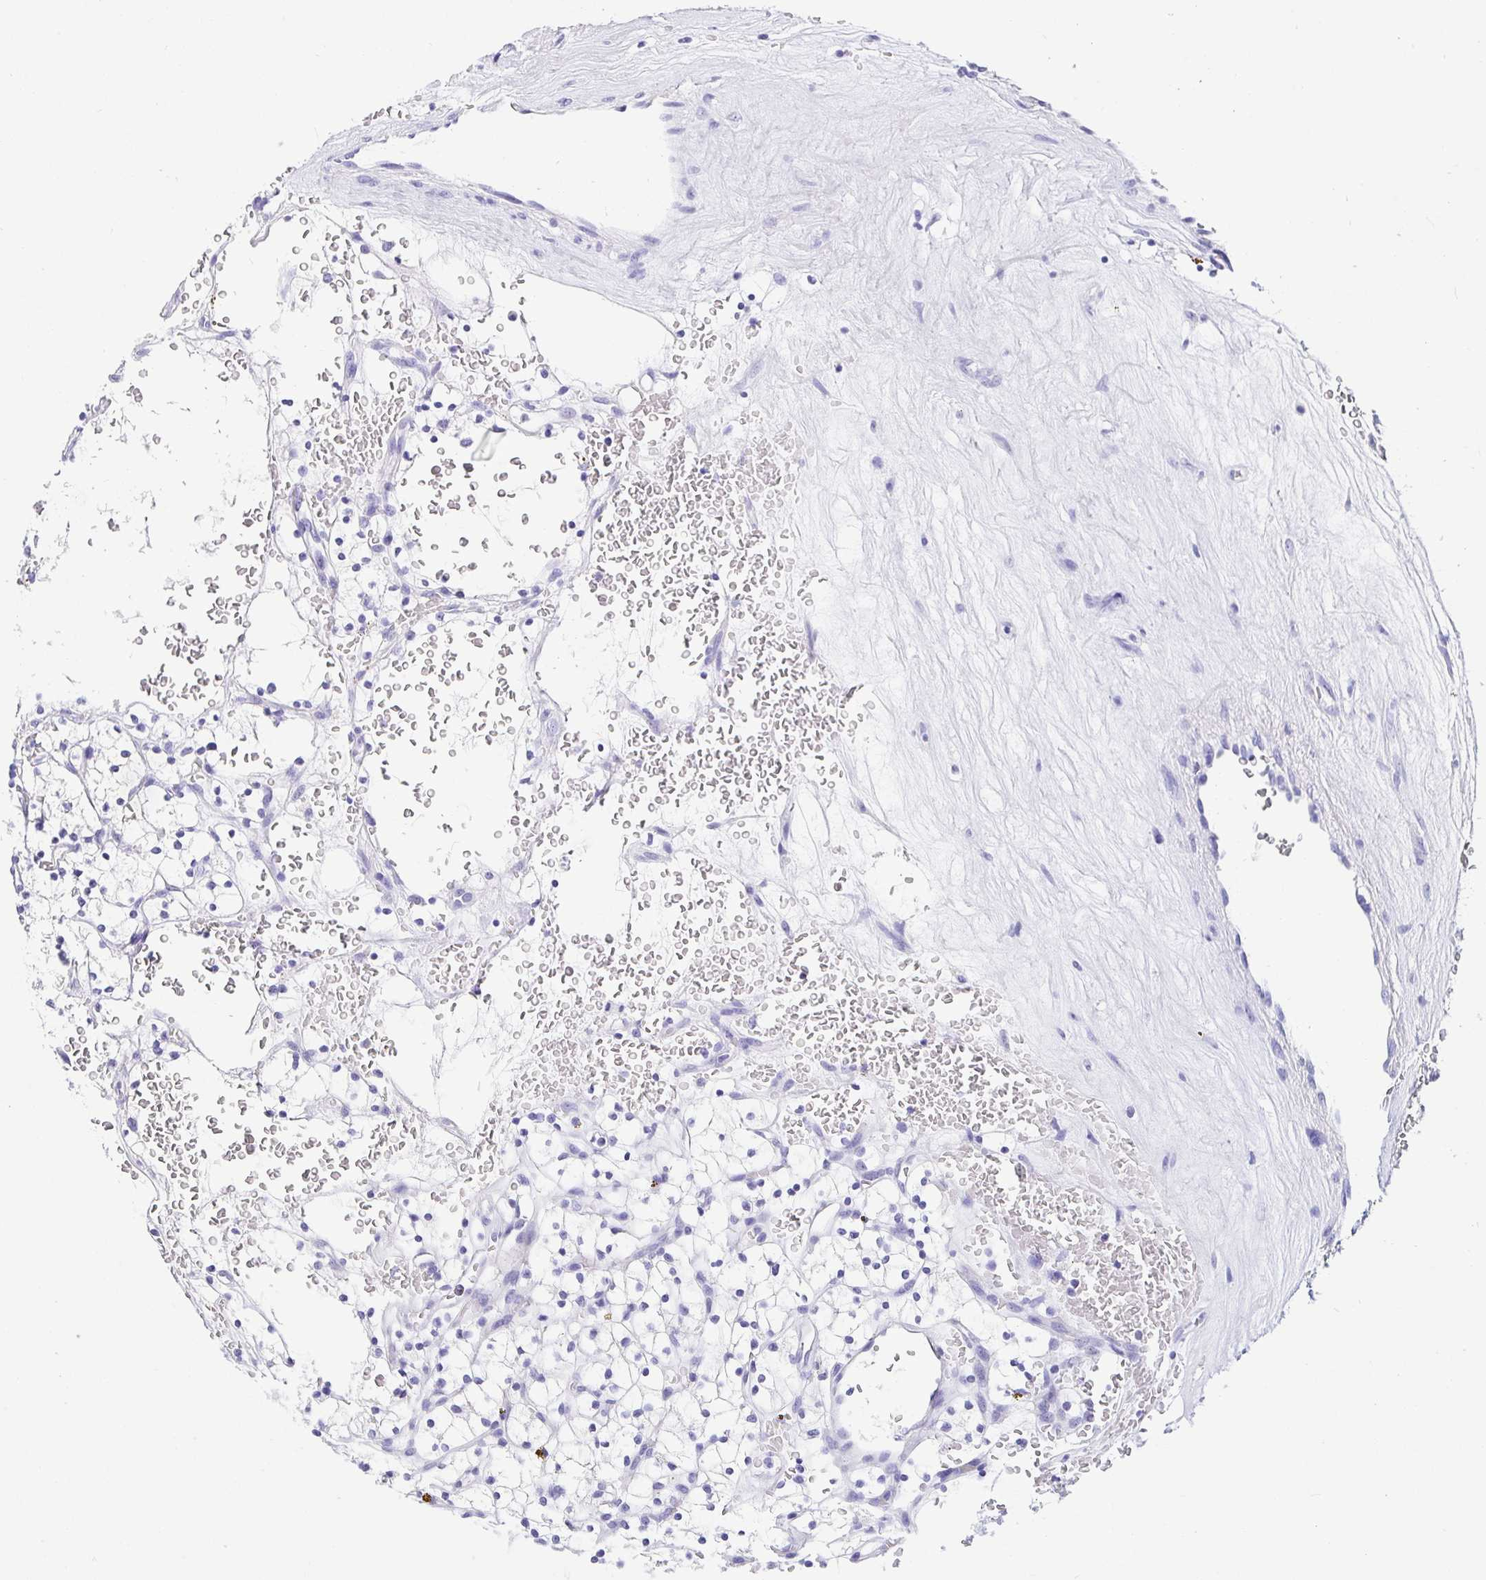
{"staining": {"intensity": "negative", "quantity": "none", "location": "none"}, "tissue": "renal cancer", "cell_type": "Tumor cells", "image_type": "cancer", "snomed": [{"axis": "morphology", "description": "Adenocarcinoma, NOS"}, {"axis": "topography", "description": "Kidney"}], "caption": "This is an IHC micrograph of adenocarcinoma (renal). There is no staining in tumor cells.", "gene": "PRAMEF19", "patient": {"sex": "female", "age": 64}}